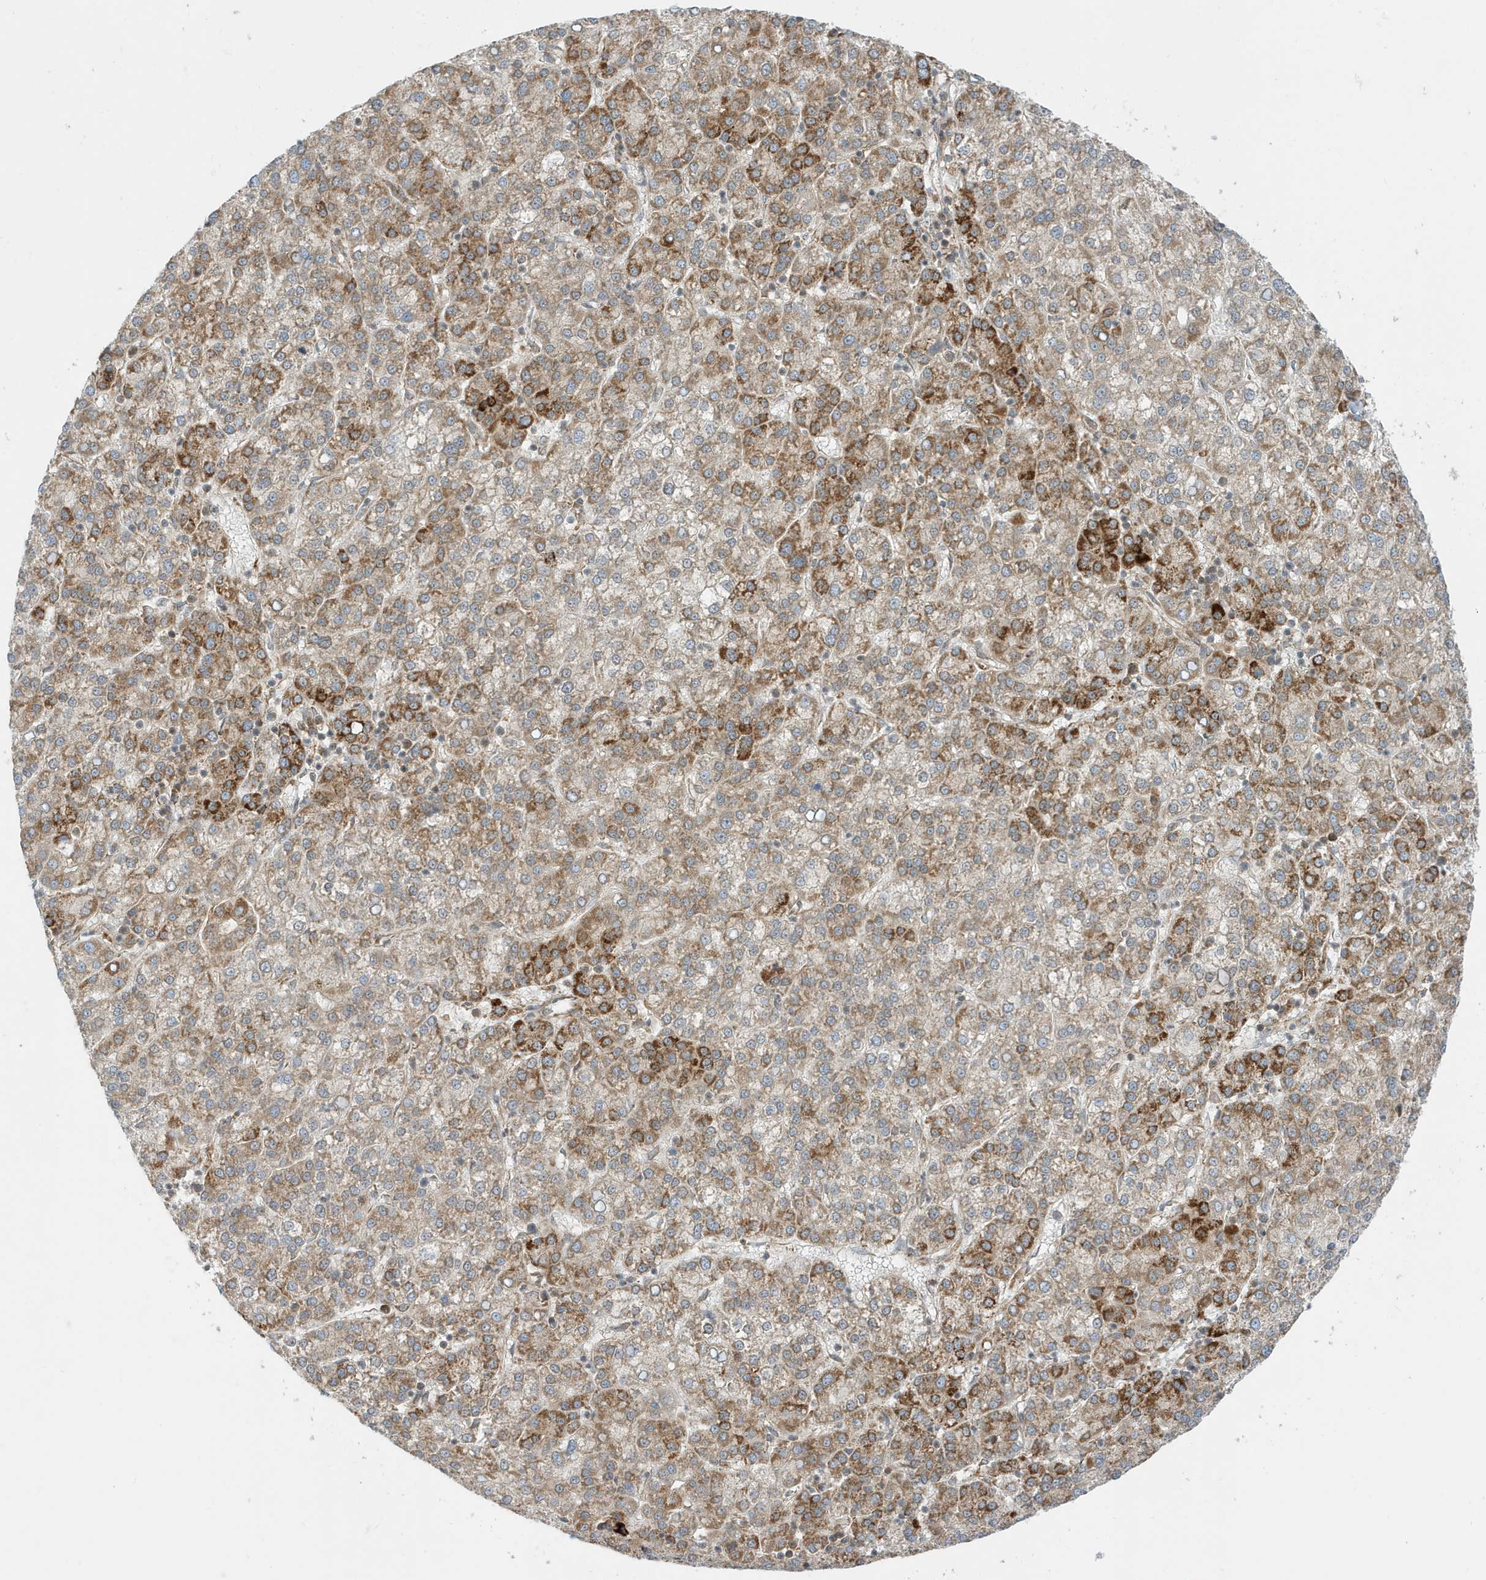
{"staining": {"intensity": "moderate", "quantity": "25%-75%", "location": "cytoplasmic/membranous"}, "tissue": "liver cancer", "cell_type": "Tumor cells", "image_type": "cancer", "snomed": [{"axis": "morphology", "description": "Carcinoma, Hepatocellular, NOS"}, {"axis": "topography", "description": "Liver"}], "caption": "Moderate cytoplasmic/membranous protein staining is present in approximately 25%-75% of tumor cells in liver hepatocellular carcinoma.", "gene": "DHX36", "patient": {"sex": "female", "age": 58}}